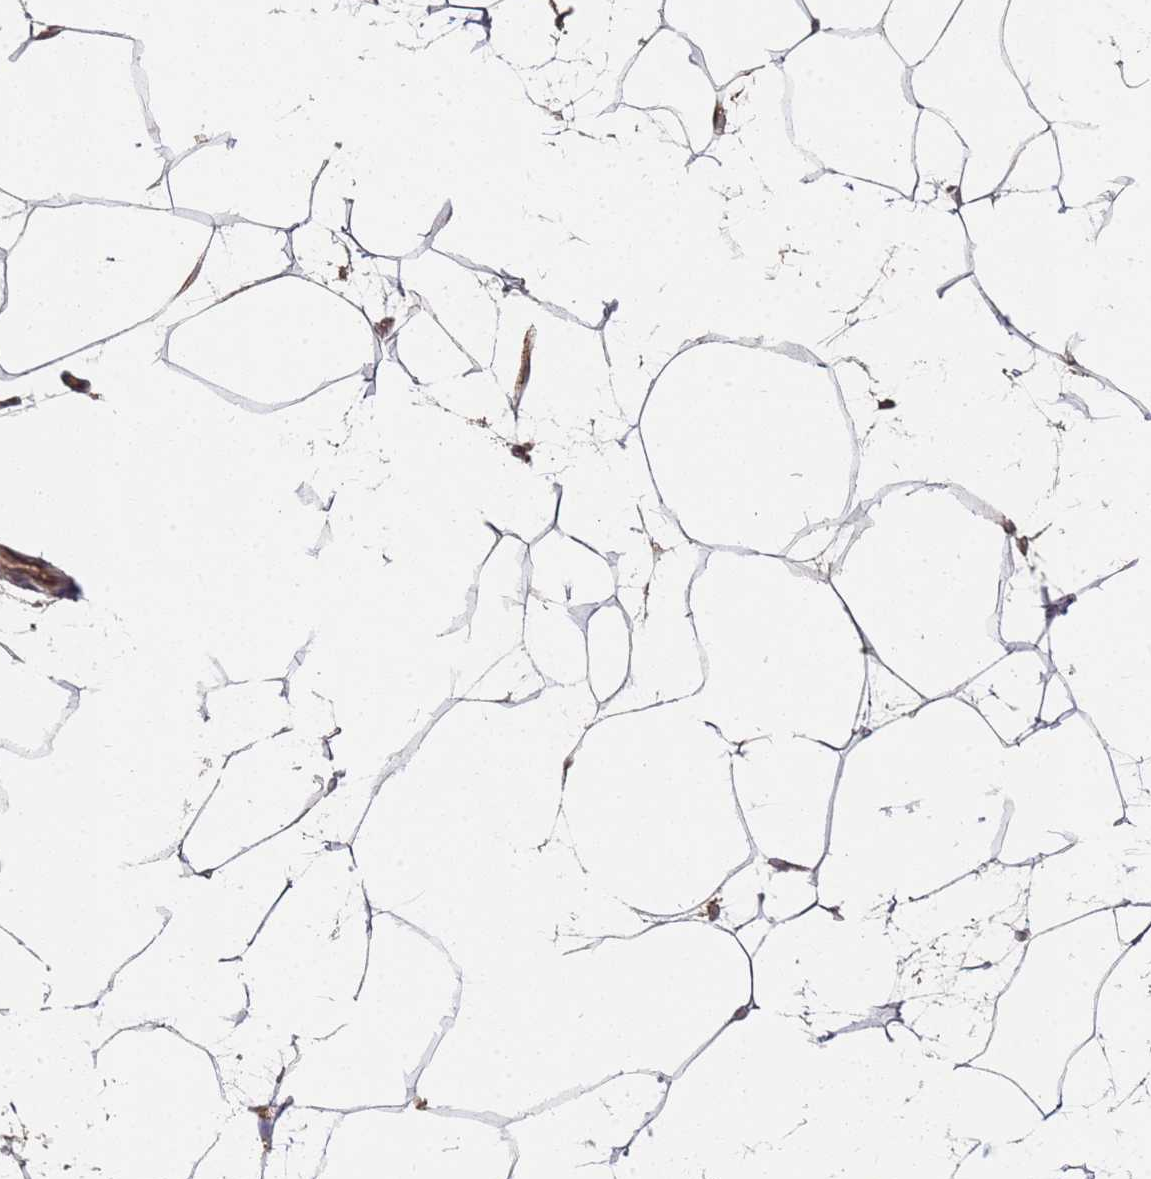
{"staining": {"intensity": "moderate", "quantity": ">75%", "location": "cytoplasmic/membranous"}, "tissue": "adipose tissue", "cell_type": "Adipocytes", "image_type": "normal", "snomed": [{"axis": "morphology", "description": "Normal tissue, NOS"}, {"axis": "topography", "description": "Adipose tissue"}], "caption": "Protein analysis of normal adipose tissue demonstrates moderate cytoplasmic/membranous expression in approximately >75% of adipocytes.", "gene": "ABCB6", "patient": {"sex": "female", "age": 37}}